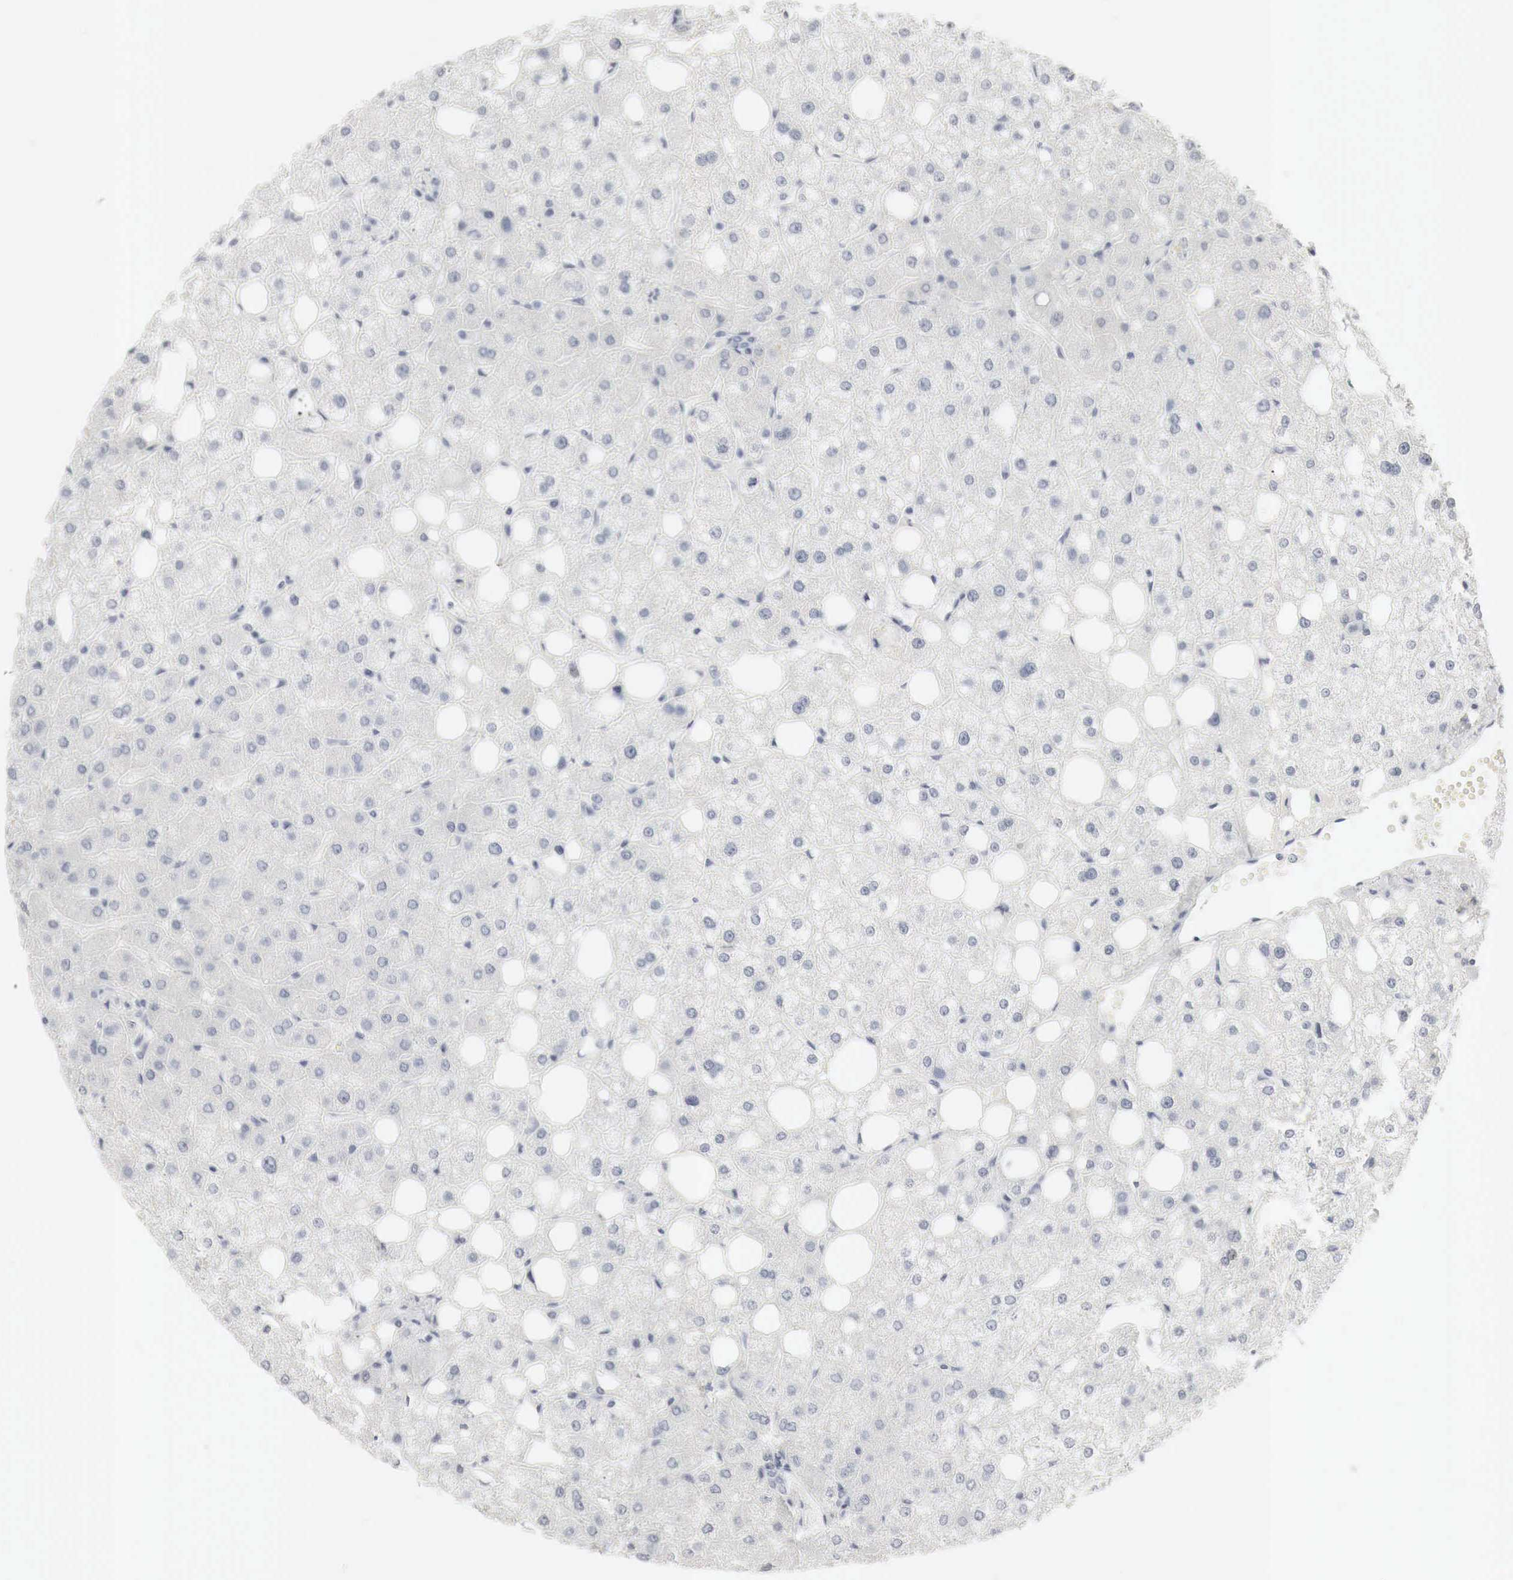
{"staining": {"intensity": "negative", "quantity": "none", "location": "none"}, "tissue": "liver", "cell_type": "Cholangiocytes", "image_type": "normal", "snomed": [{"axis": "morphology", "description": "Normal tissue, NOS"}, {"axis": "topography", "description": "Liver"}], "caption": "This image is of benign liver stained with immunohistochemistry (IHC) to label a protein in brown with the nuclei are counter-stained blue. There is no expression in cholangiocytes.", "gene": "TP63", "patient": {"sex": "male", "age": 35}}